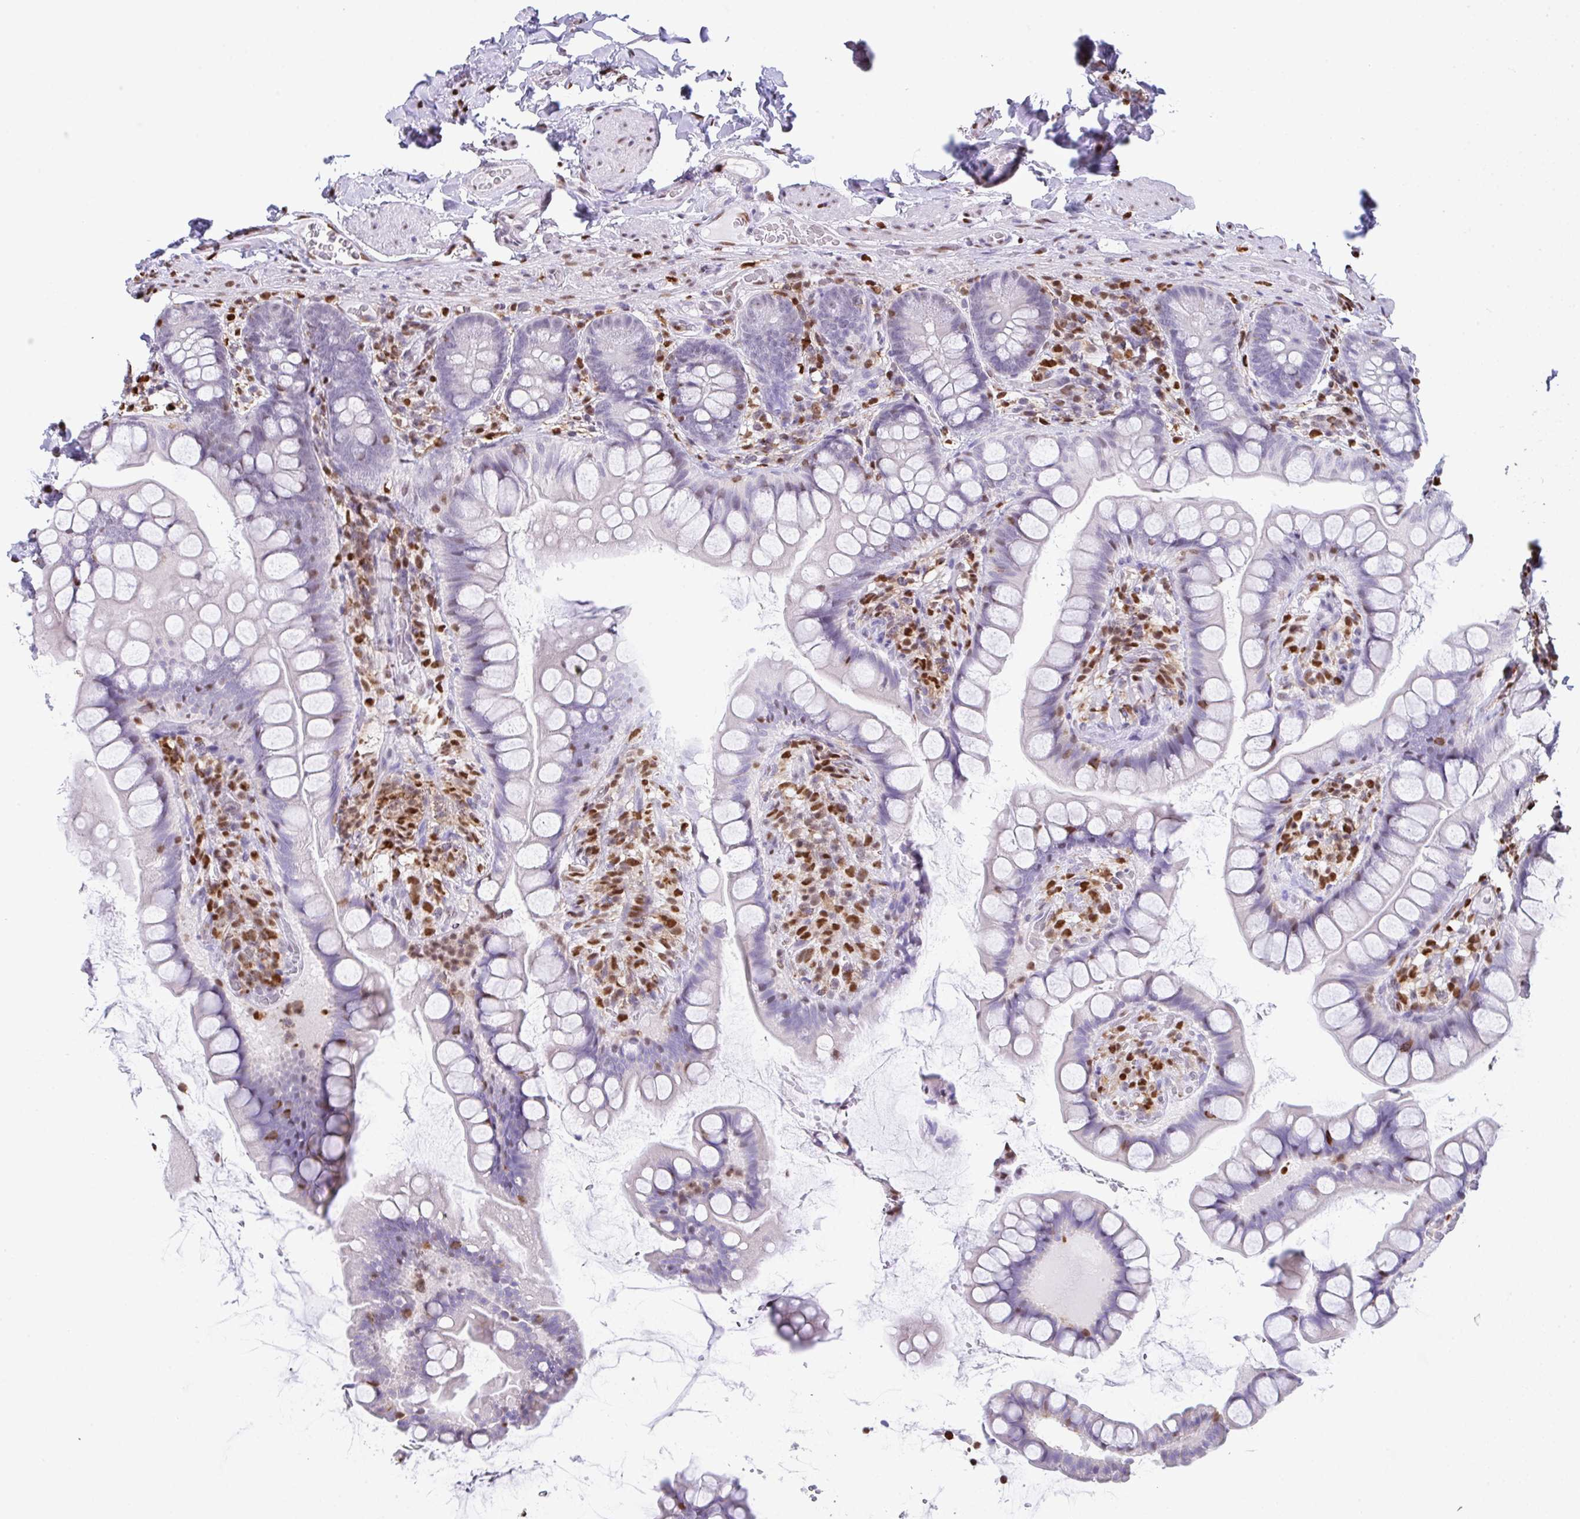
{"staining": {"intensity": "negative", "quantity": "none", "location": "none"}, "tissue": "small intestine", "cell_type": "Glandular cells", "image_type": "normal", "snomed": [{"axis": "morphology", "description": "Normal tissue, NOS"}, {"axis": "topography", "description": "Small intestine"}], "caption": "Immunohistochemical staining of benign small intestine demonstrates no significant staining in glandular cells.", "gene": "BTBD10", "patient": {"sex": "male", "age": 70}}